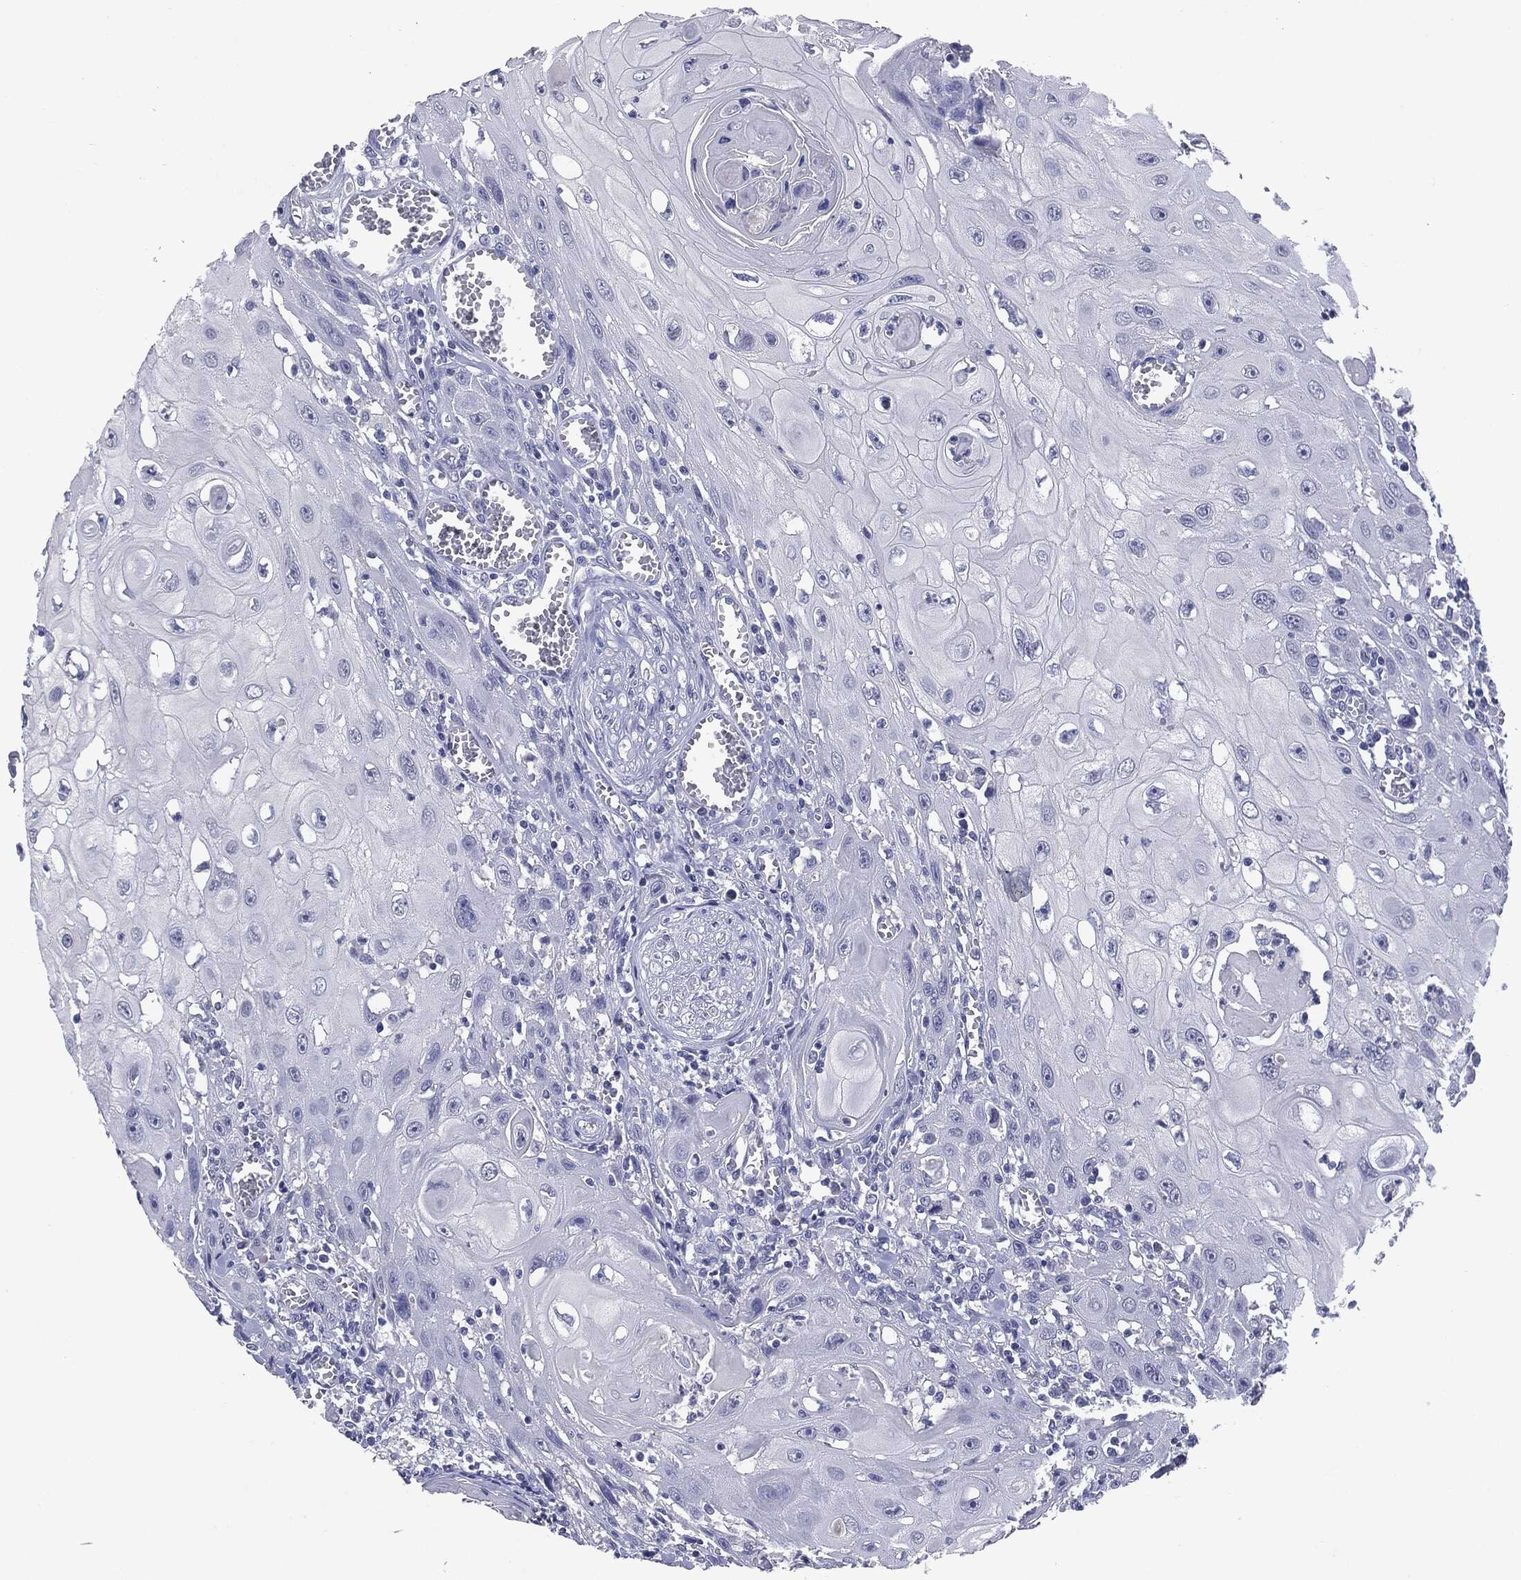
{"staining": {"intensity": "negative", "quantity": "none", "location": "none"}, "tissue": "head and neck cancer", "cell_type": "Tumor cells", "image_type": "cancer", "snomed": [{"axis": "morphology", "description": "Normal tissue, NOS"}, {"axis": "morphology", "description": "Squamous cell carcinoma, NOS"}, {"axis": "topography", "description": "Oral tissue"}, {"axis": "topography", "description": "Head-Neck"}], "caption": "Immunohistochemistry (IHC) micrograph of human head and neck cancer stained for a protein (brown), which shows no staining in tumor cells.", "gene": "TSHB", "patient": {"sex": "male", "age": 71}}